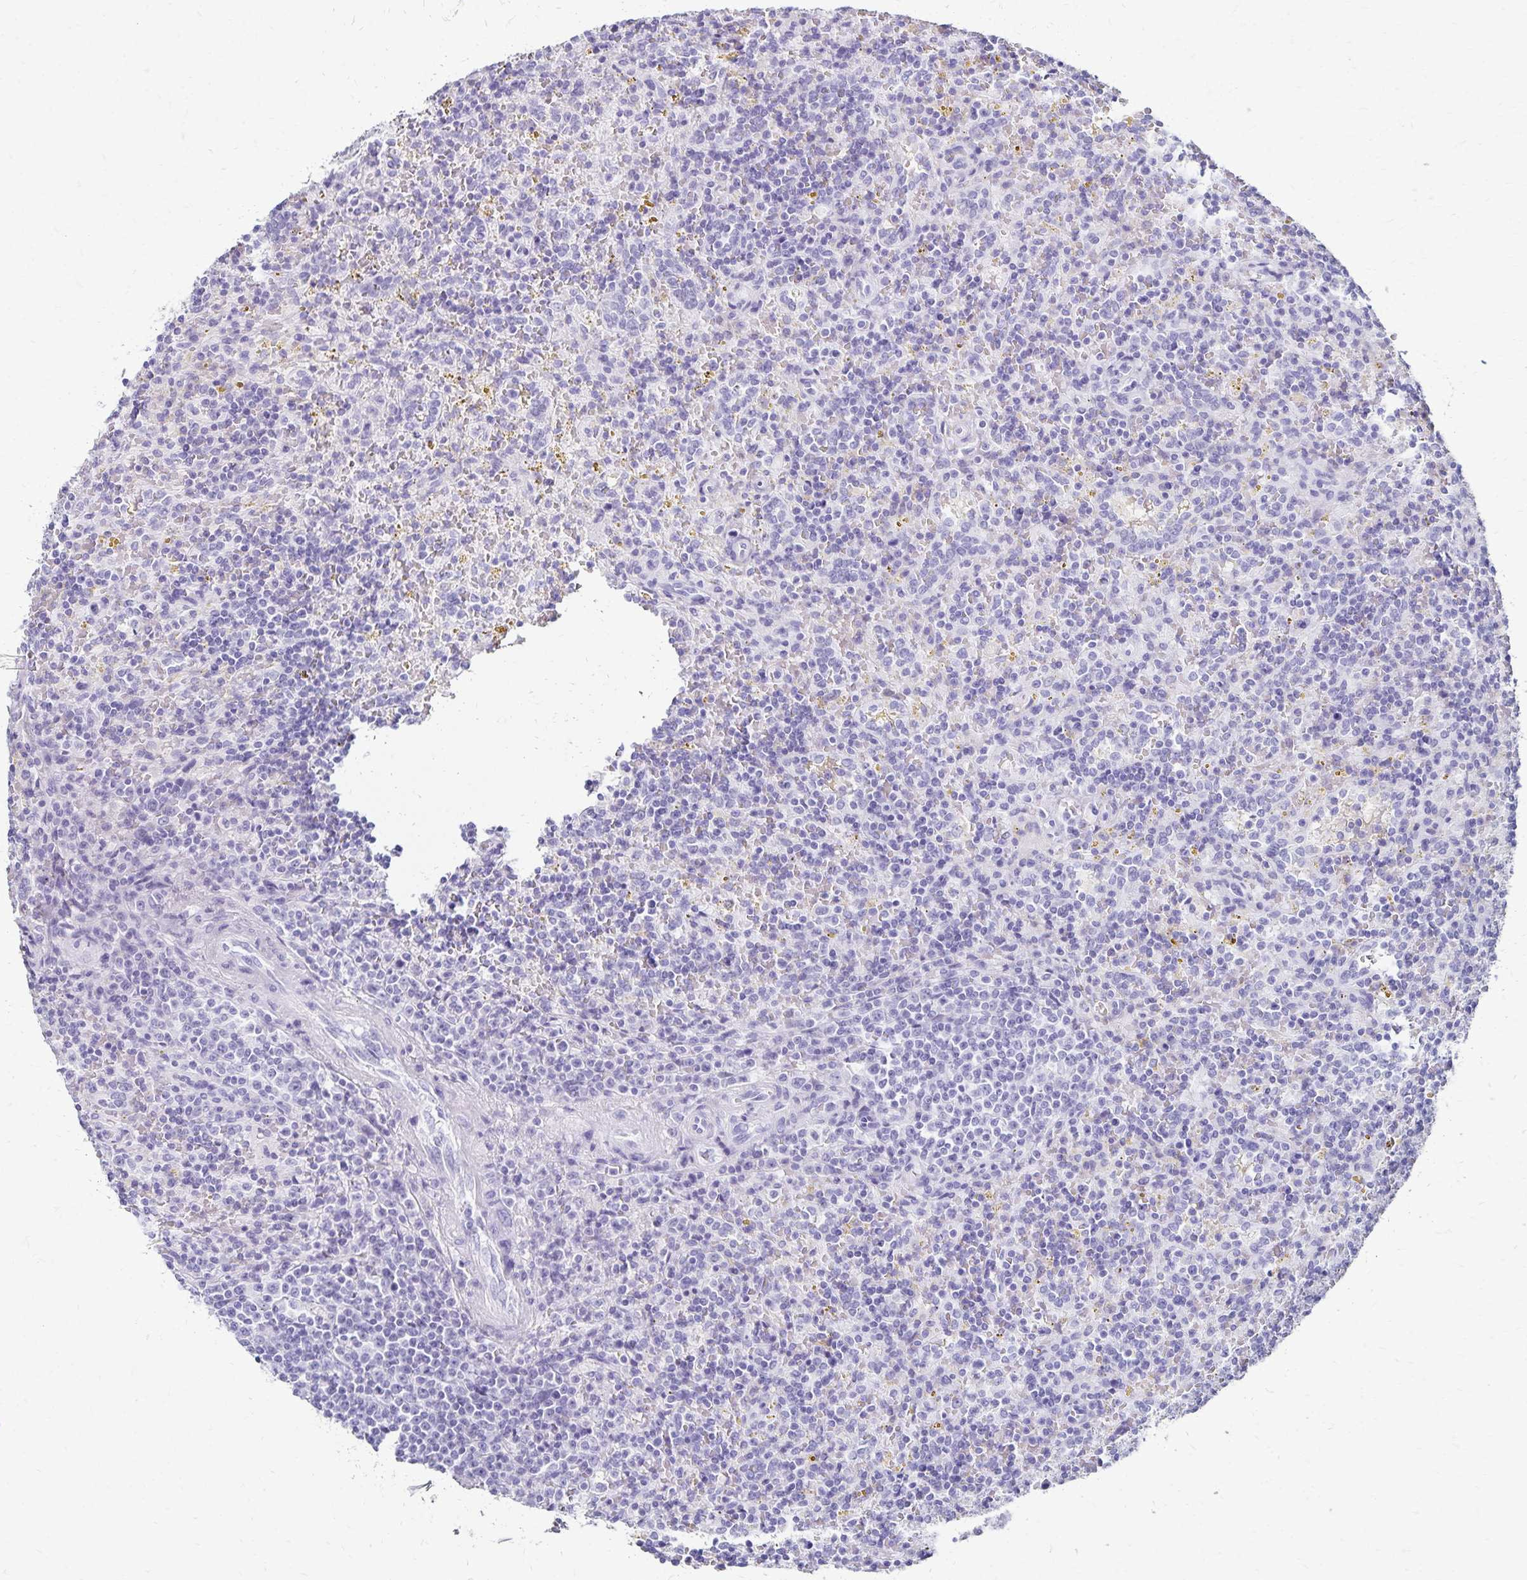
{"staining": {"intensity": "negative", "quantity": "none", "location": "none"}, "tissue": "lymphoma", "cell_type": "Tumor cells", "image_type": "cancer", "snomed": [{"axis": "morphology", "description": "Malignant lymphoma, non-Hodgkin's type, Low grade"}, {"axis": "topography", "description": "Spleen"}], "caption": "This is an immunohistochemistry (IHC) histopathology image of human lymphoma. There is no positivity in tumor cells.", "gene": "GIP", "patient": {"sex": "male", "age": 67}}